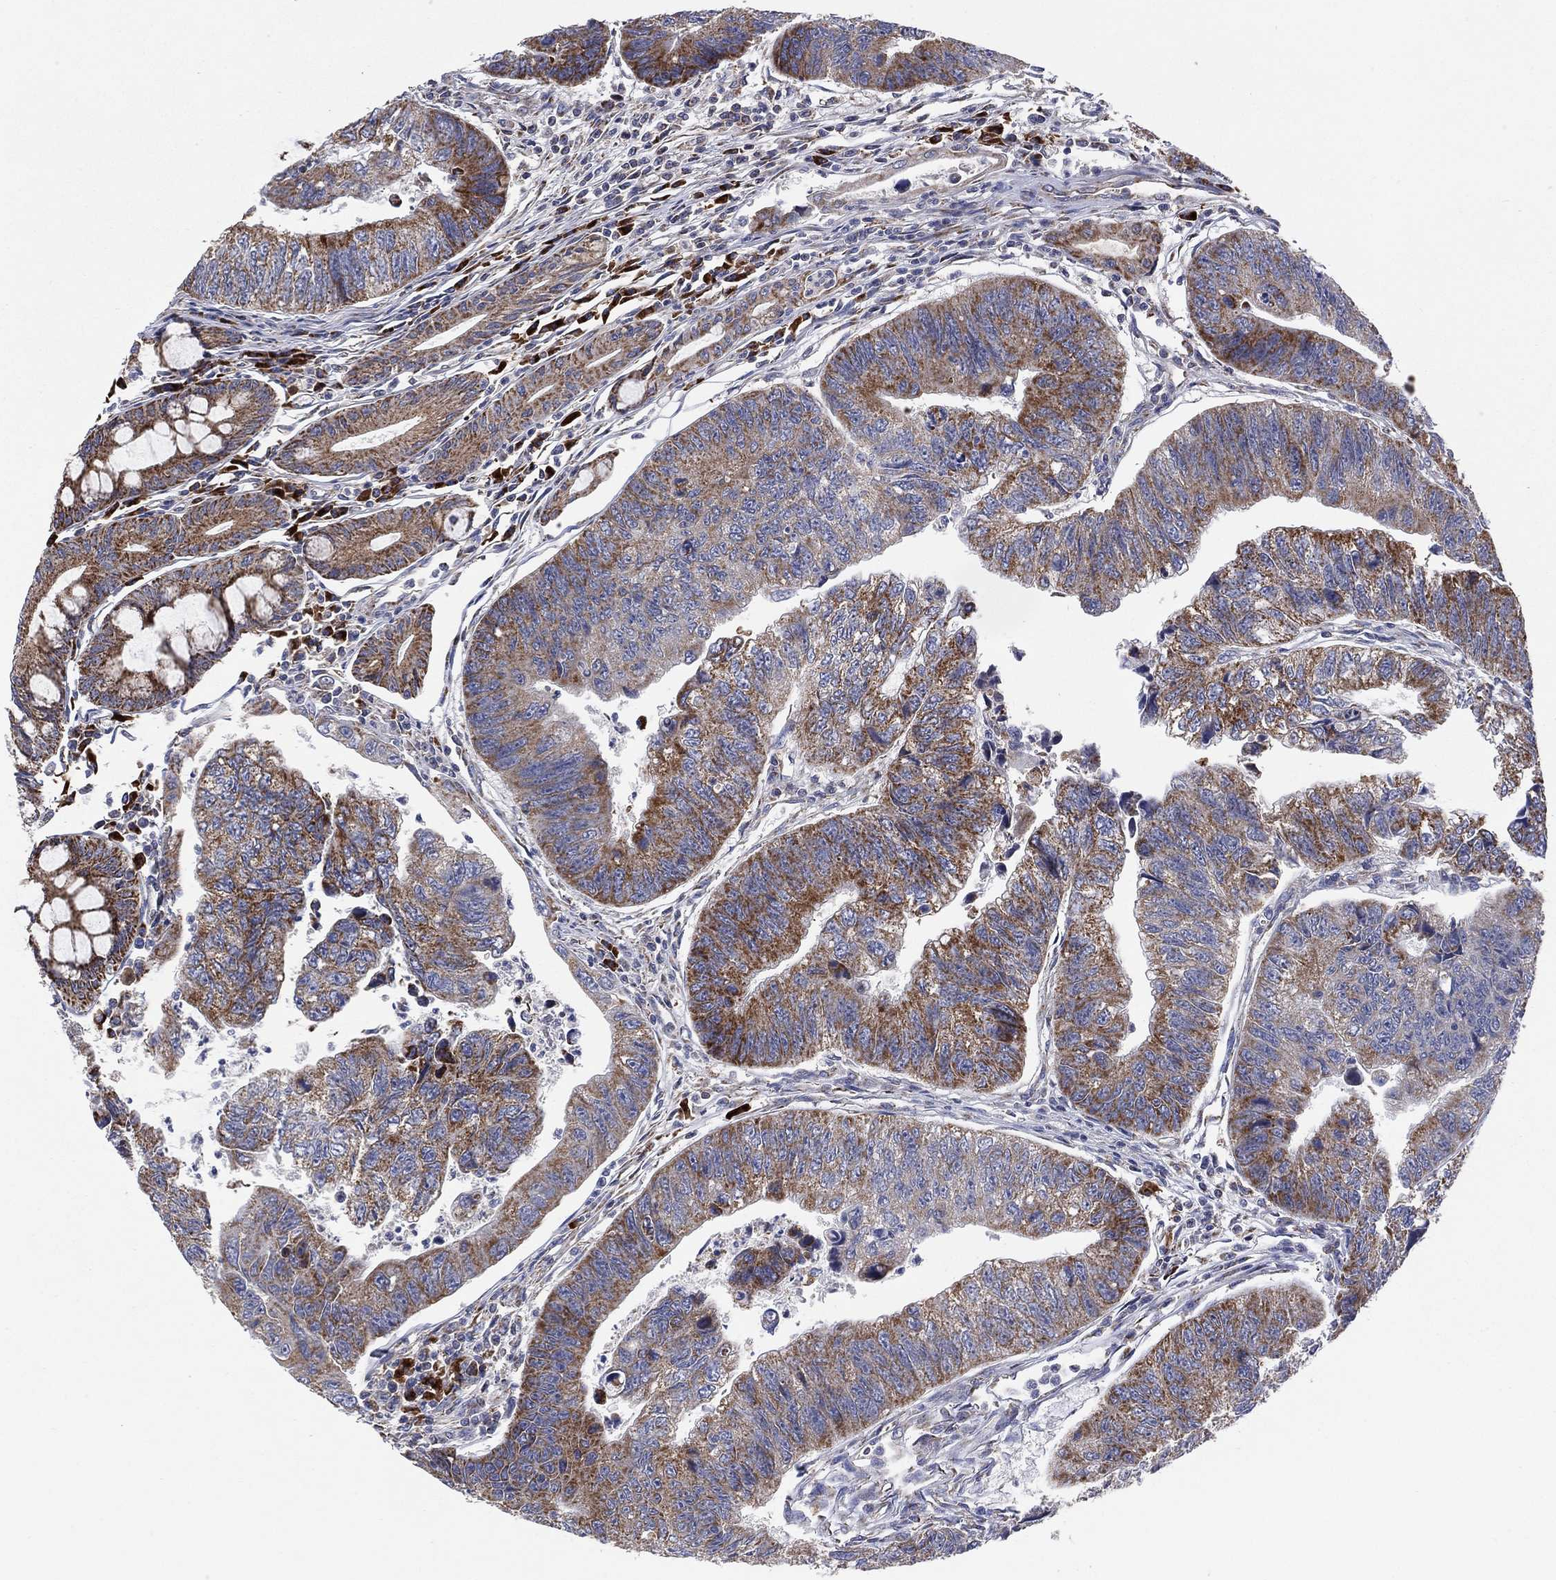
{"staining": {"intensity": "strong", "quantity": "<25%", "location": "cytoplasmic/membranous"}, "tissue": "colorectal cancer", "cell_type": "Tumor cells", "image_type": "cancer", "snomed": [{"axis": "morphology", "description": "Adenocarcinoma, NOS"}, {"axis": "topography", "description": "Colon"}], "caption": "An image of colorectal cancer (adenocarcinoma) stained for a protein shows strong cytoplasmic/membranous brown staining in tumor cells.", "gene": "PPP2R5A", "patient": {"sex": "female", "age": 65}}